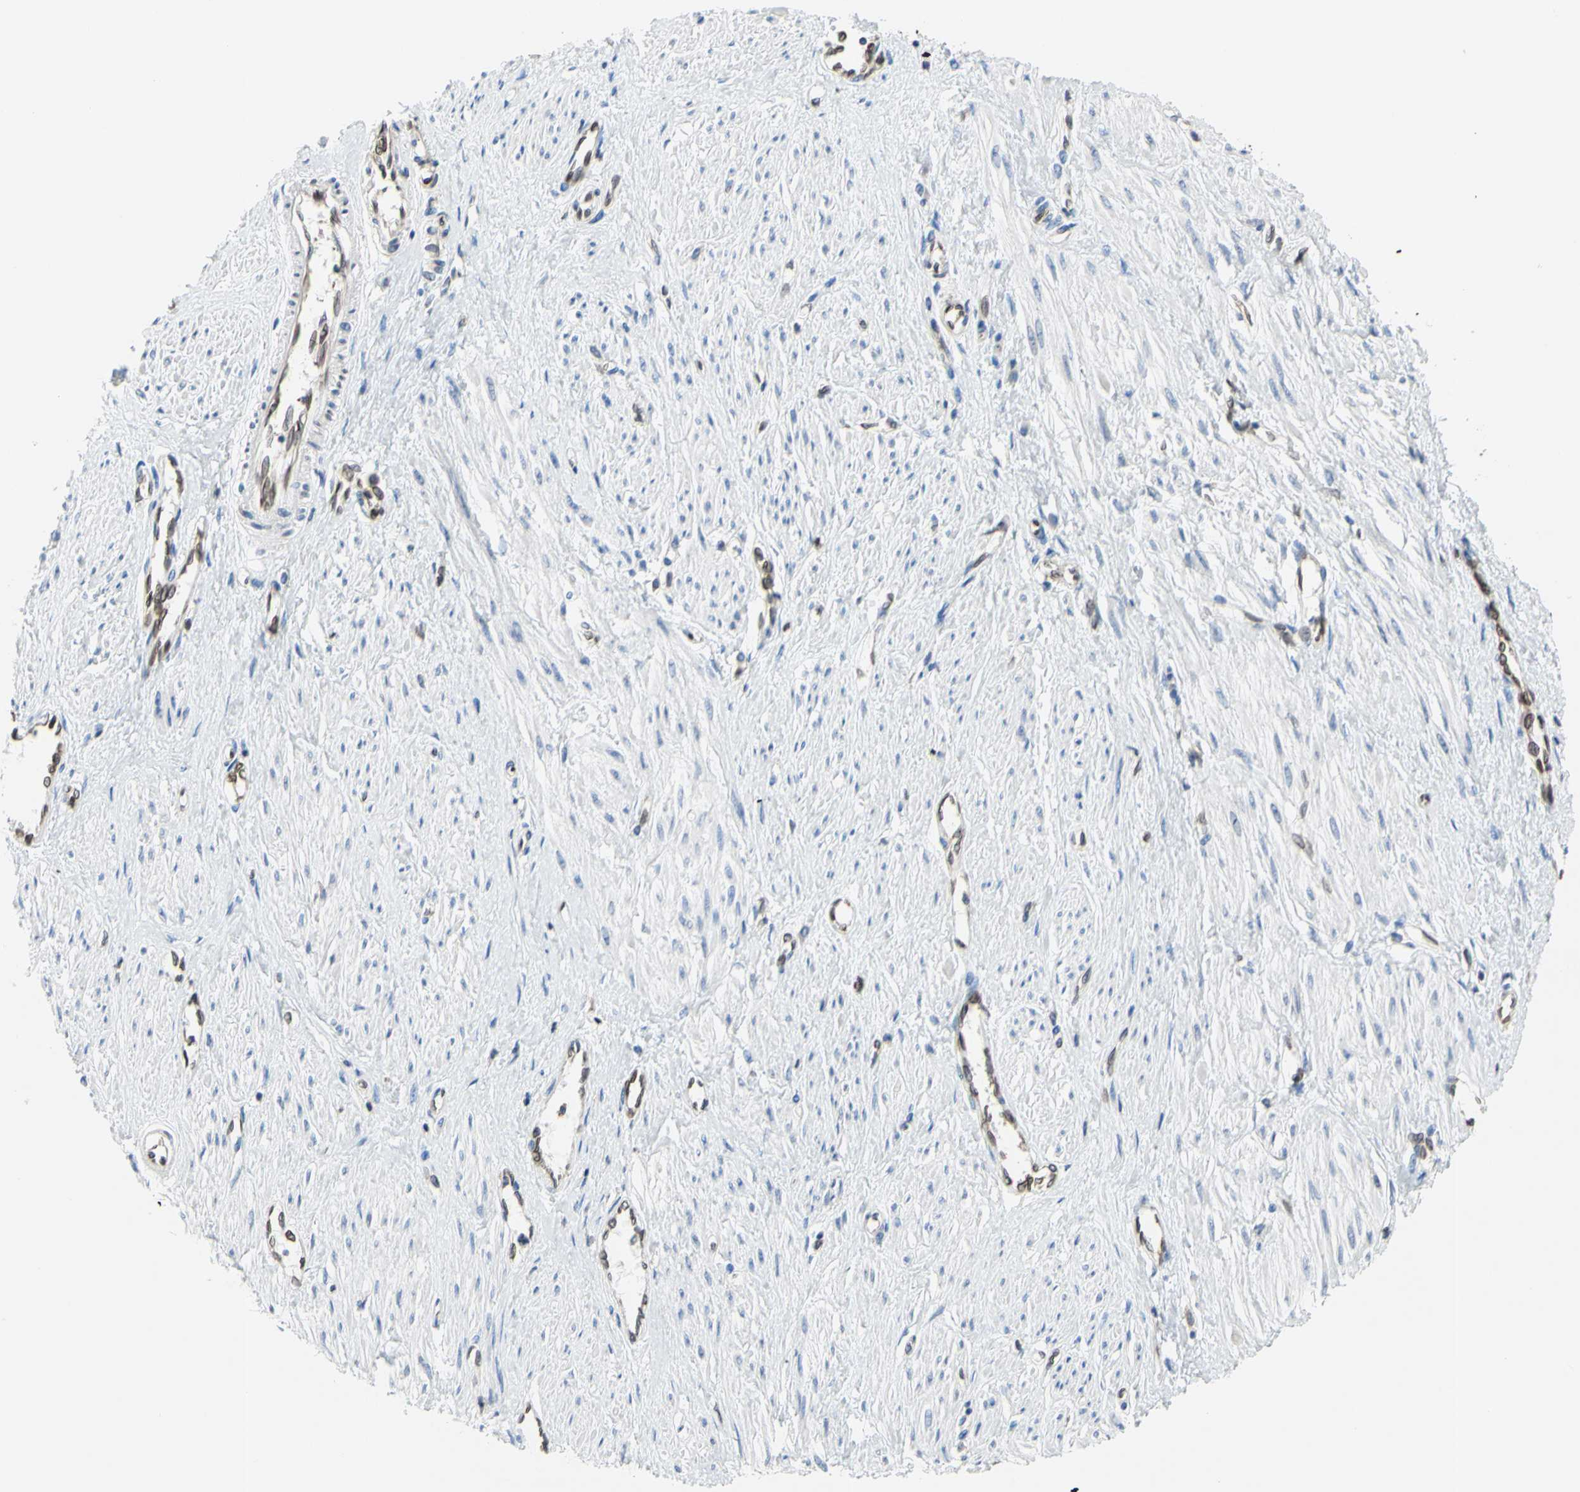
{"staining": {"intensity": "negative", "quantity": "none", "location": "none"}, "tissue": "smooth muscle", "cell_type": "Smooth muscle cells", "image_type": "normal", "snomed": [{"axis": "morphology", "description": "Normal tissue, NOS"}, {"axis": "topography", "description": "Smooth muscle"}, {"axis": "topography", "description": "Uterus"}], "caption": "DAB immunohistochemical staining of unremarkable smooth muscle exhibits no significant positivity in smooth muscle cells.", "gene": "MGST2", "patient": {"sex": "female", "age": 39}}